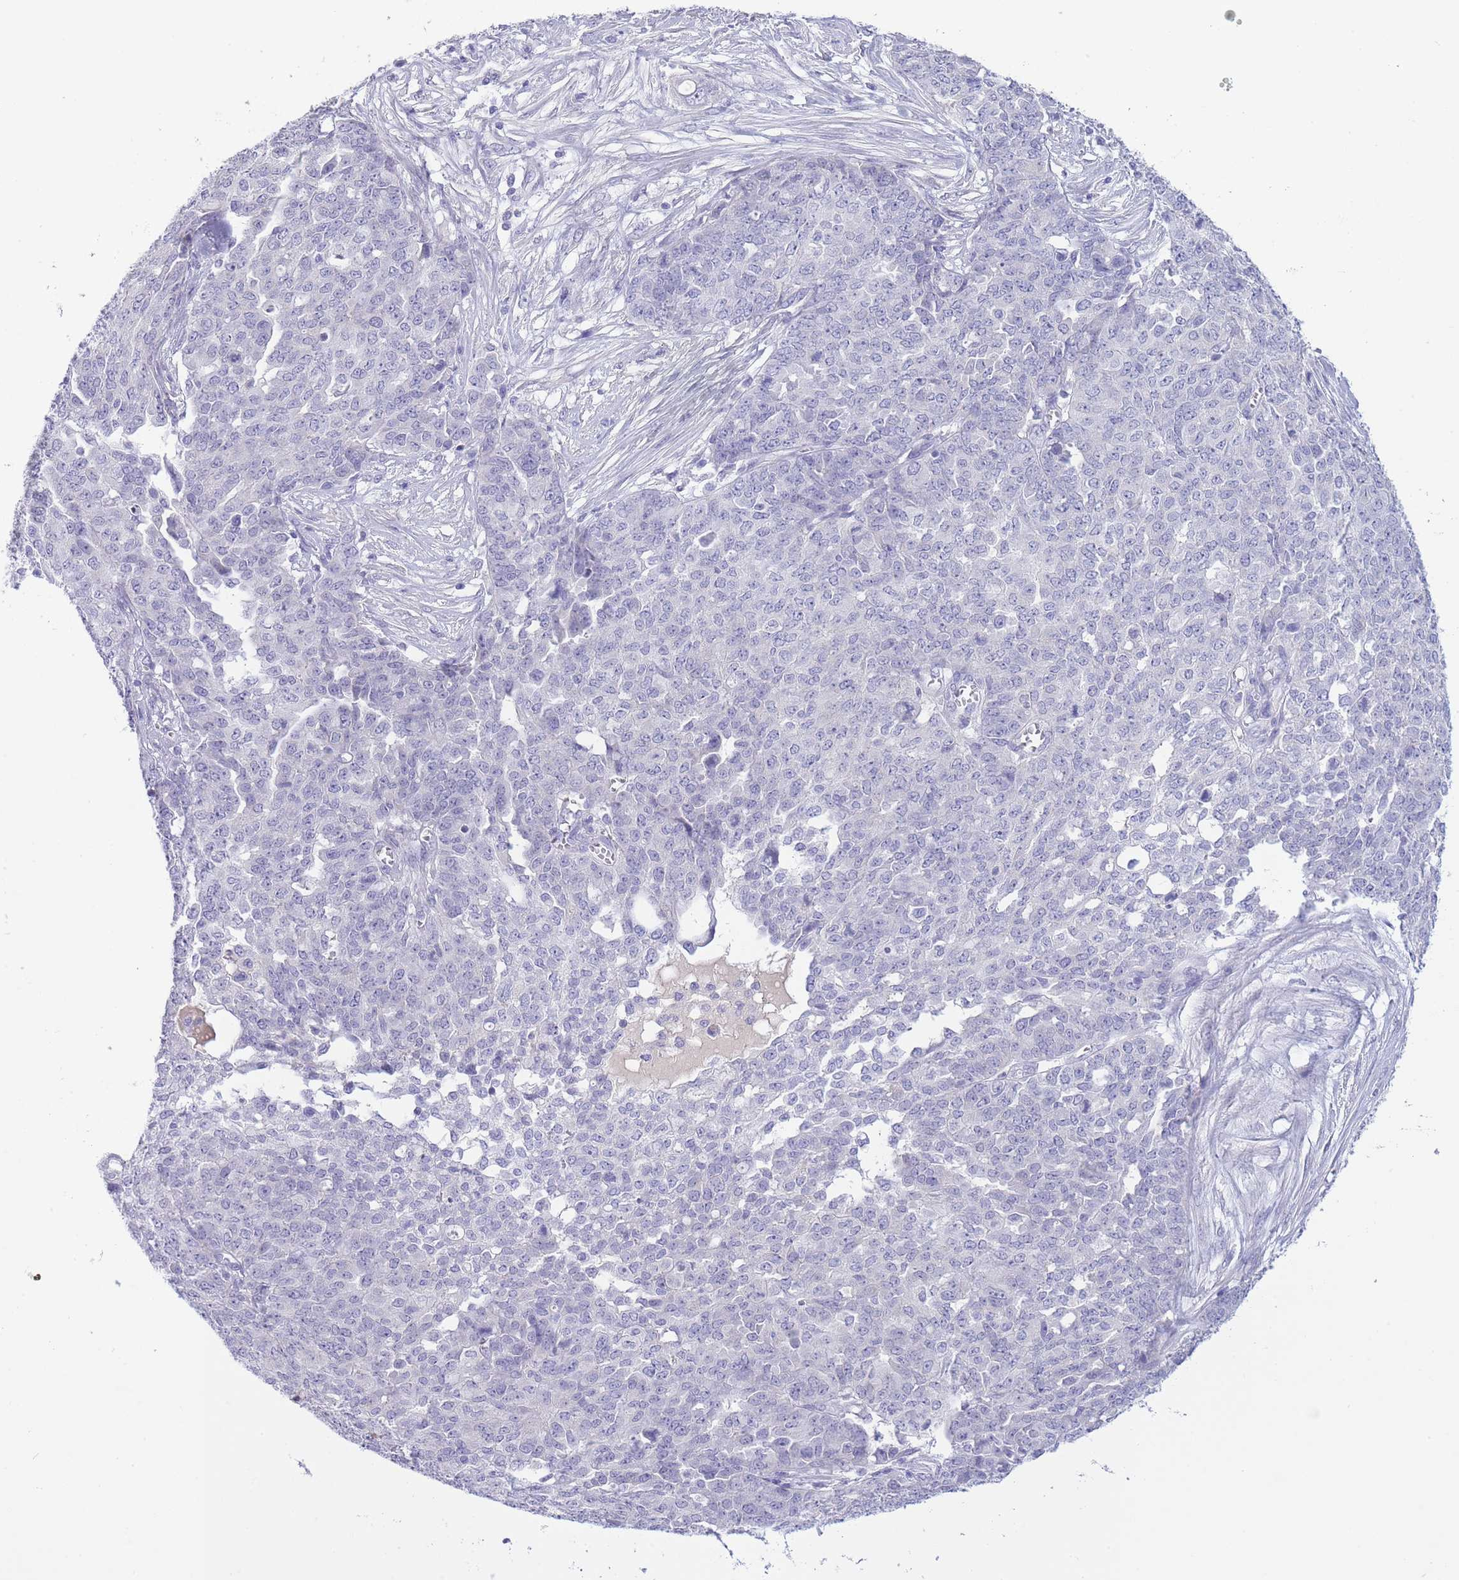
{"staining": {"intensity": "negative", "quantity": "none", "location": "none"}, "tissue": "ovarian cancer", "cell_type": "Tumor cells", "image_type": "cancer", "snomed": [{"axis": "morphology", "description": "Cystadenocarcinoma, serous, NOS"}, {"axis": "topography", "description": "Soft tissue"}, {"axis": "topography", "description": "Ovary"}], "caption": "Immunohistochemistry (IHC) photomicrograph of neoplastic tissue: ovarian serous cystadenocarcinoma stained with DAB (3,3'-diaminobenzidine) displays no significant protein staining in tumor cells.", "gene": "ASAP3", "patient": {"sex": "female", "age": 57}}